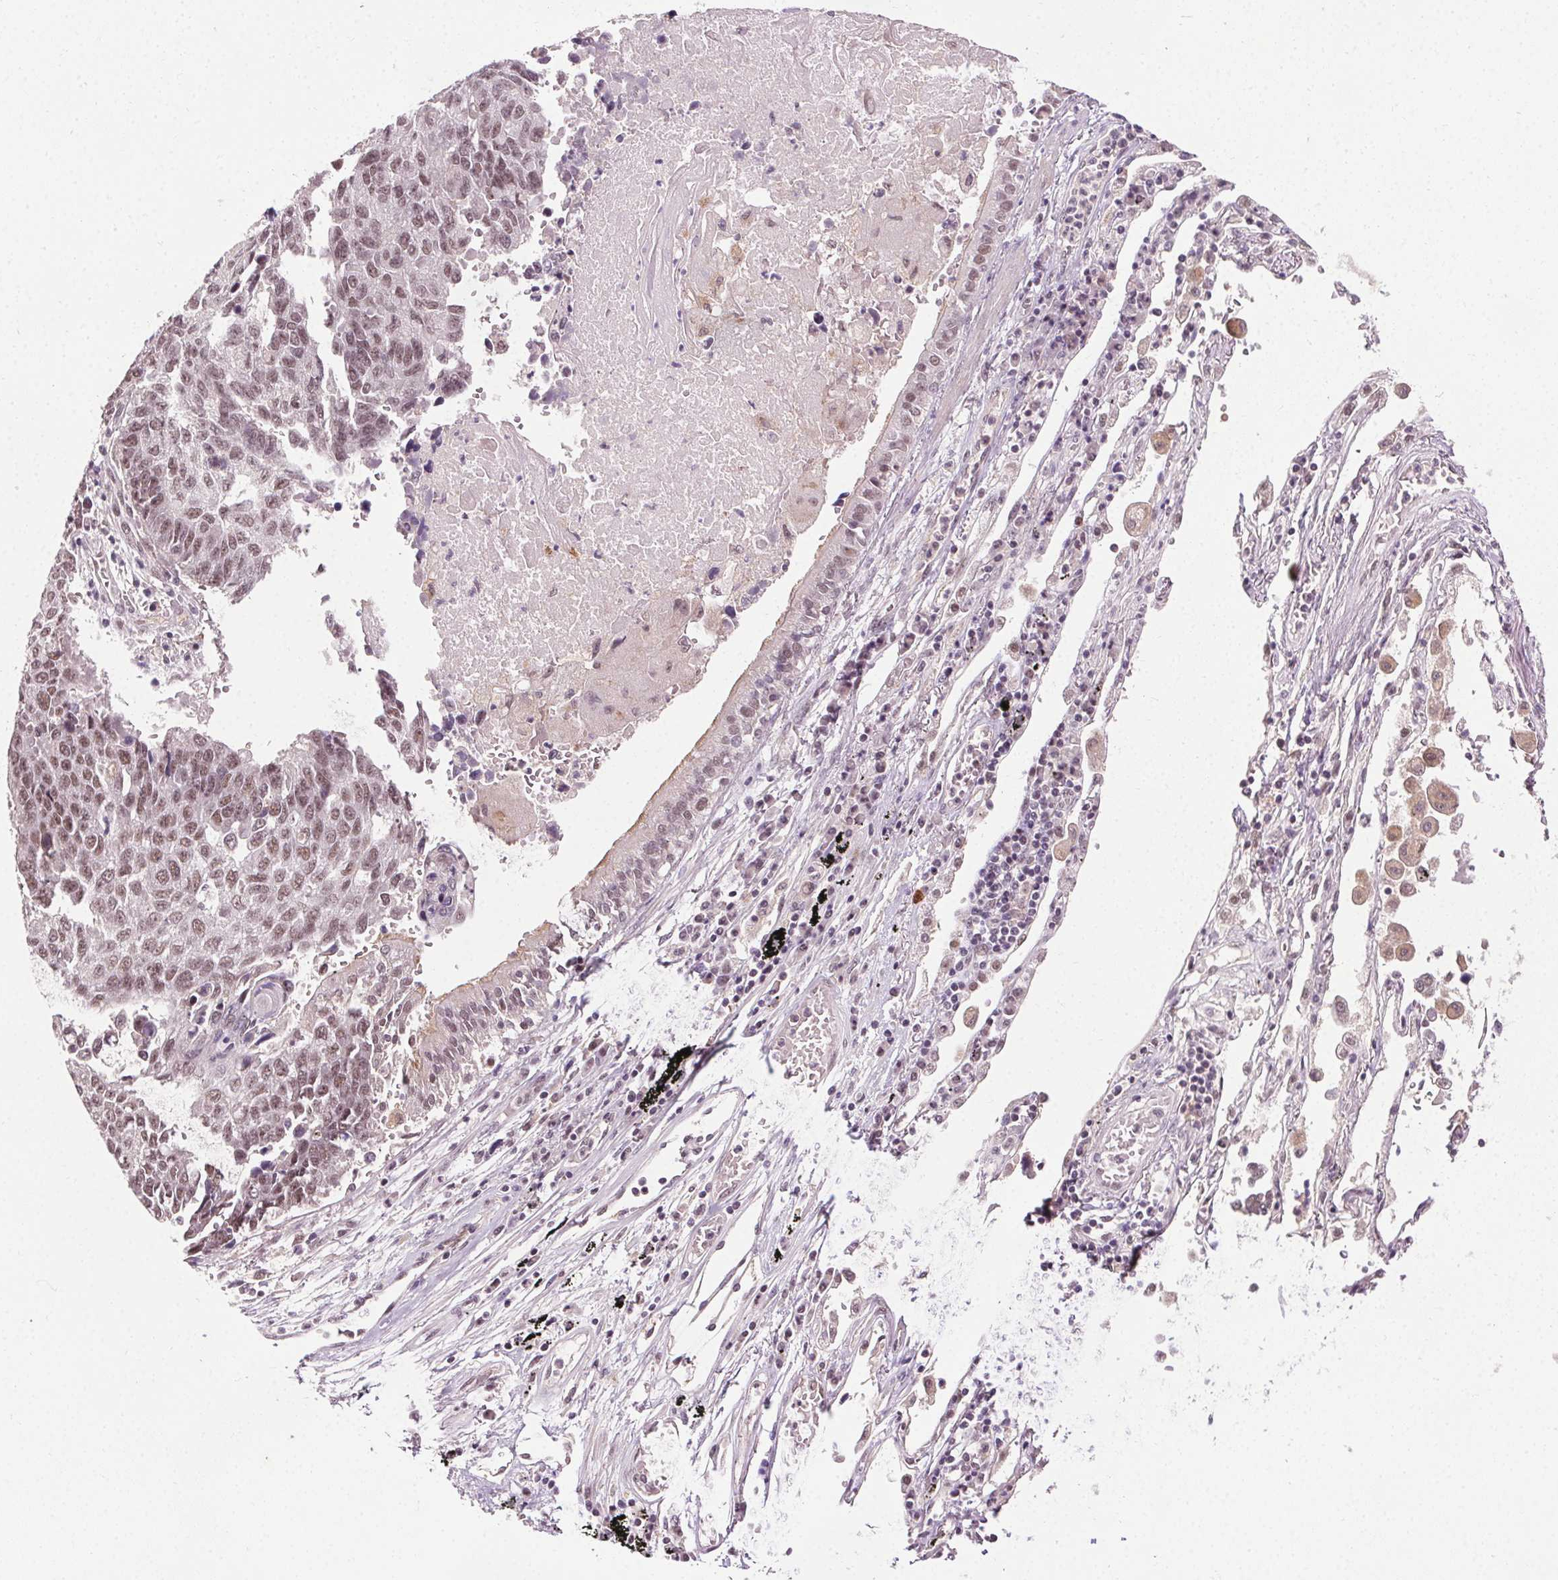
{"staining": {"intensity": "moderate", "quantity": ">75%", "location": "nuclear"}, "tissue": "lung cancer", "cell_type": "Tumor cells", "image_type": "cancer", "snomed": [{"axis": "morphology", "description": "Squamous cell carcinoma, NOS"}, {"axis": "topography", "description": "Lung"}], "caption": "Immunohistochemical staining of human squamous cell carcinoma (lung) reveals medium levels of moderate nuclear positivity in about >75% of tumor cells. Nuclei are stained in blue.", "gene": "MED6", "patient": {"sex": "male", "age": 73}}